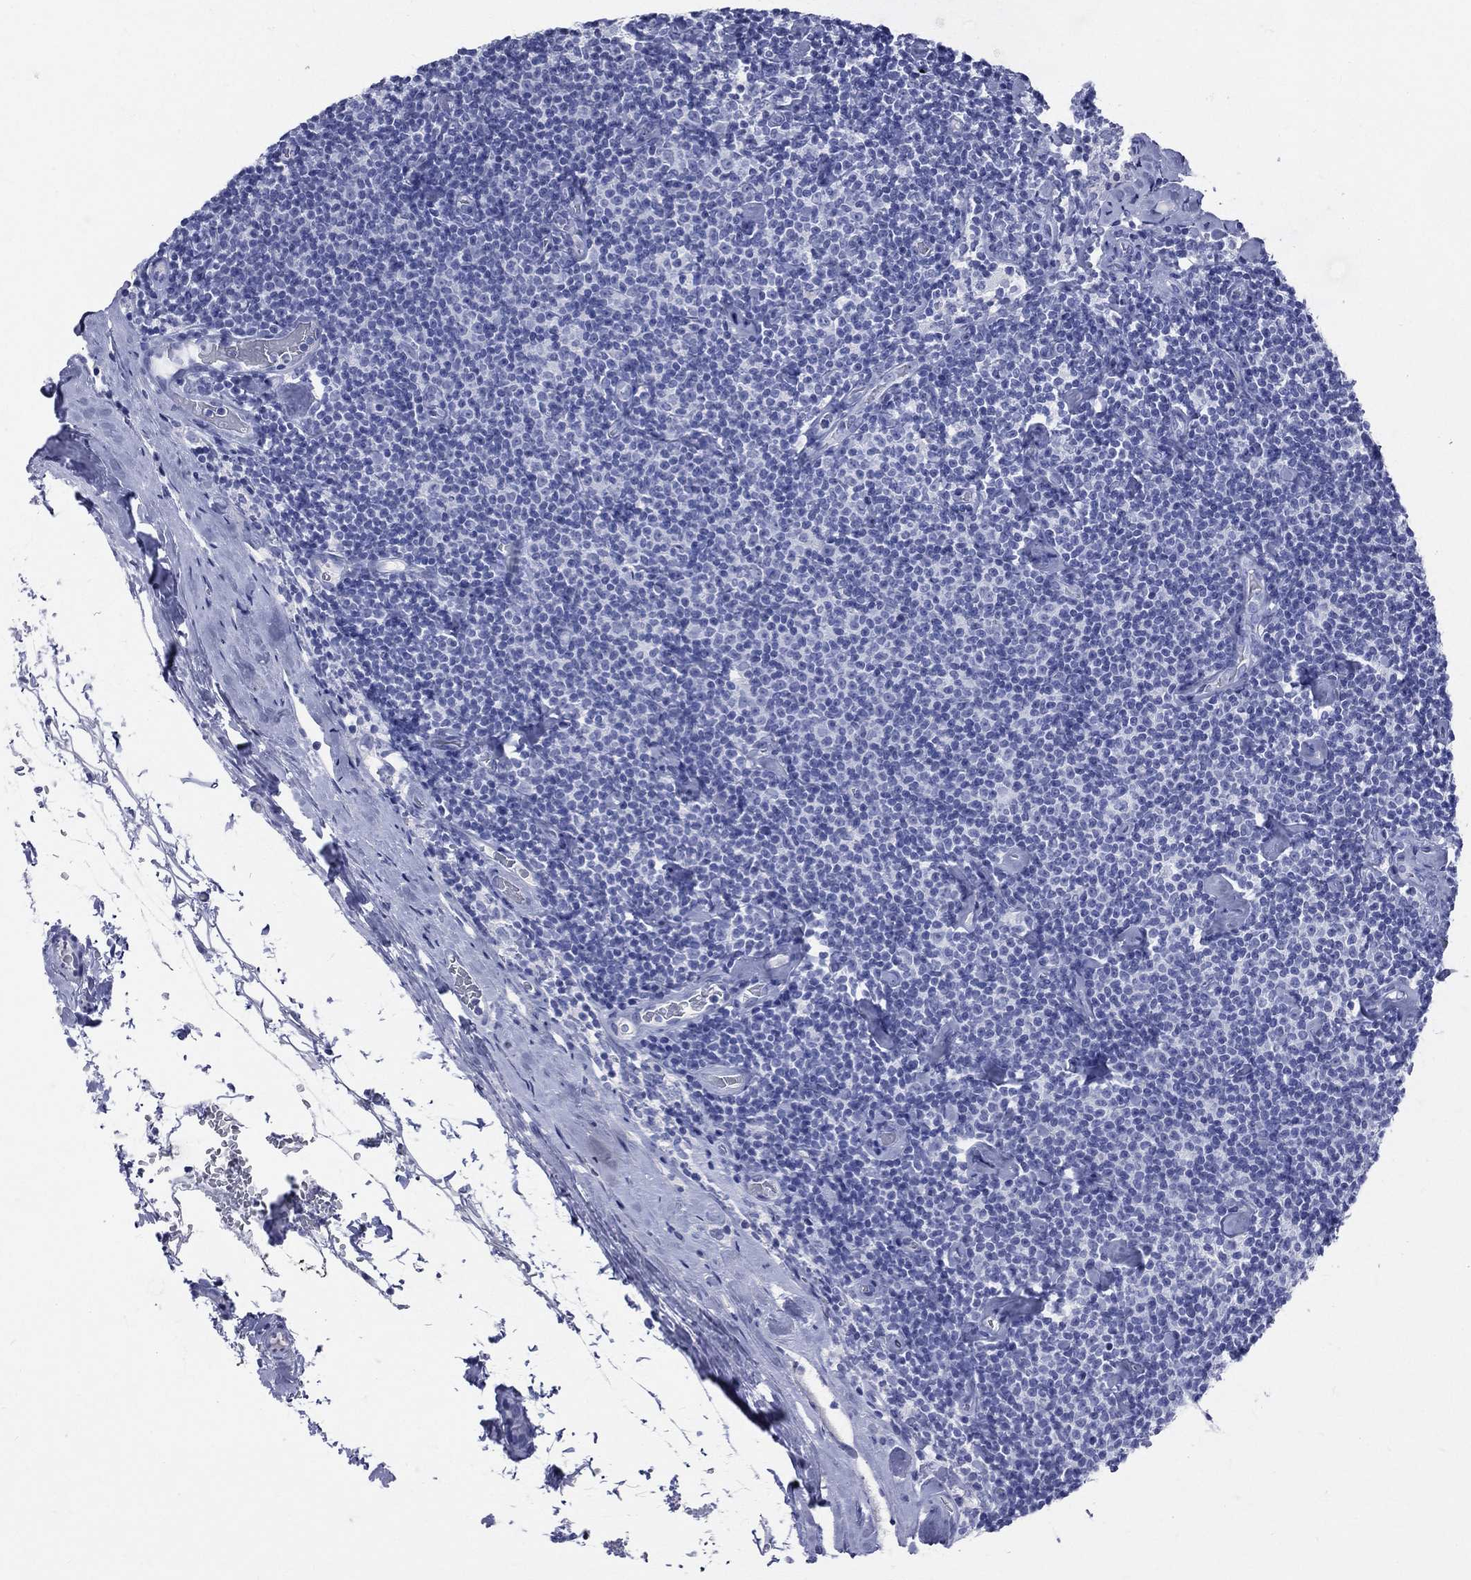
{"staining": {"intensity": "negative", "quantity": "none", "location": "none"}, "tissue": "lymphoma", "cell_type": "Tumor cells", "image_type": "cancer", "snomed": [{"axis": "morphology", "description": "Malignant lymphoma, non-Hodgkin's type, Low grade"}, {"axis": "topography", "description": "Lymph node"}], "caption": "IHC of lymphoma shows no positivity in tumor cells.", "gene": "CYLC1", "patient": {"sex": "male", "age": 81}}